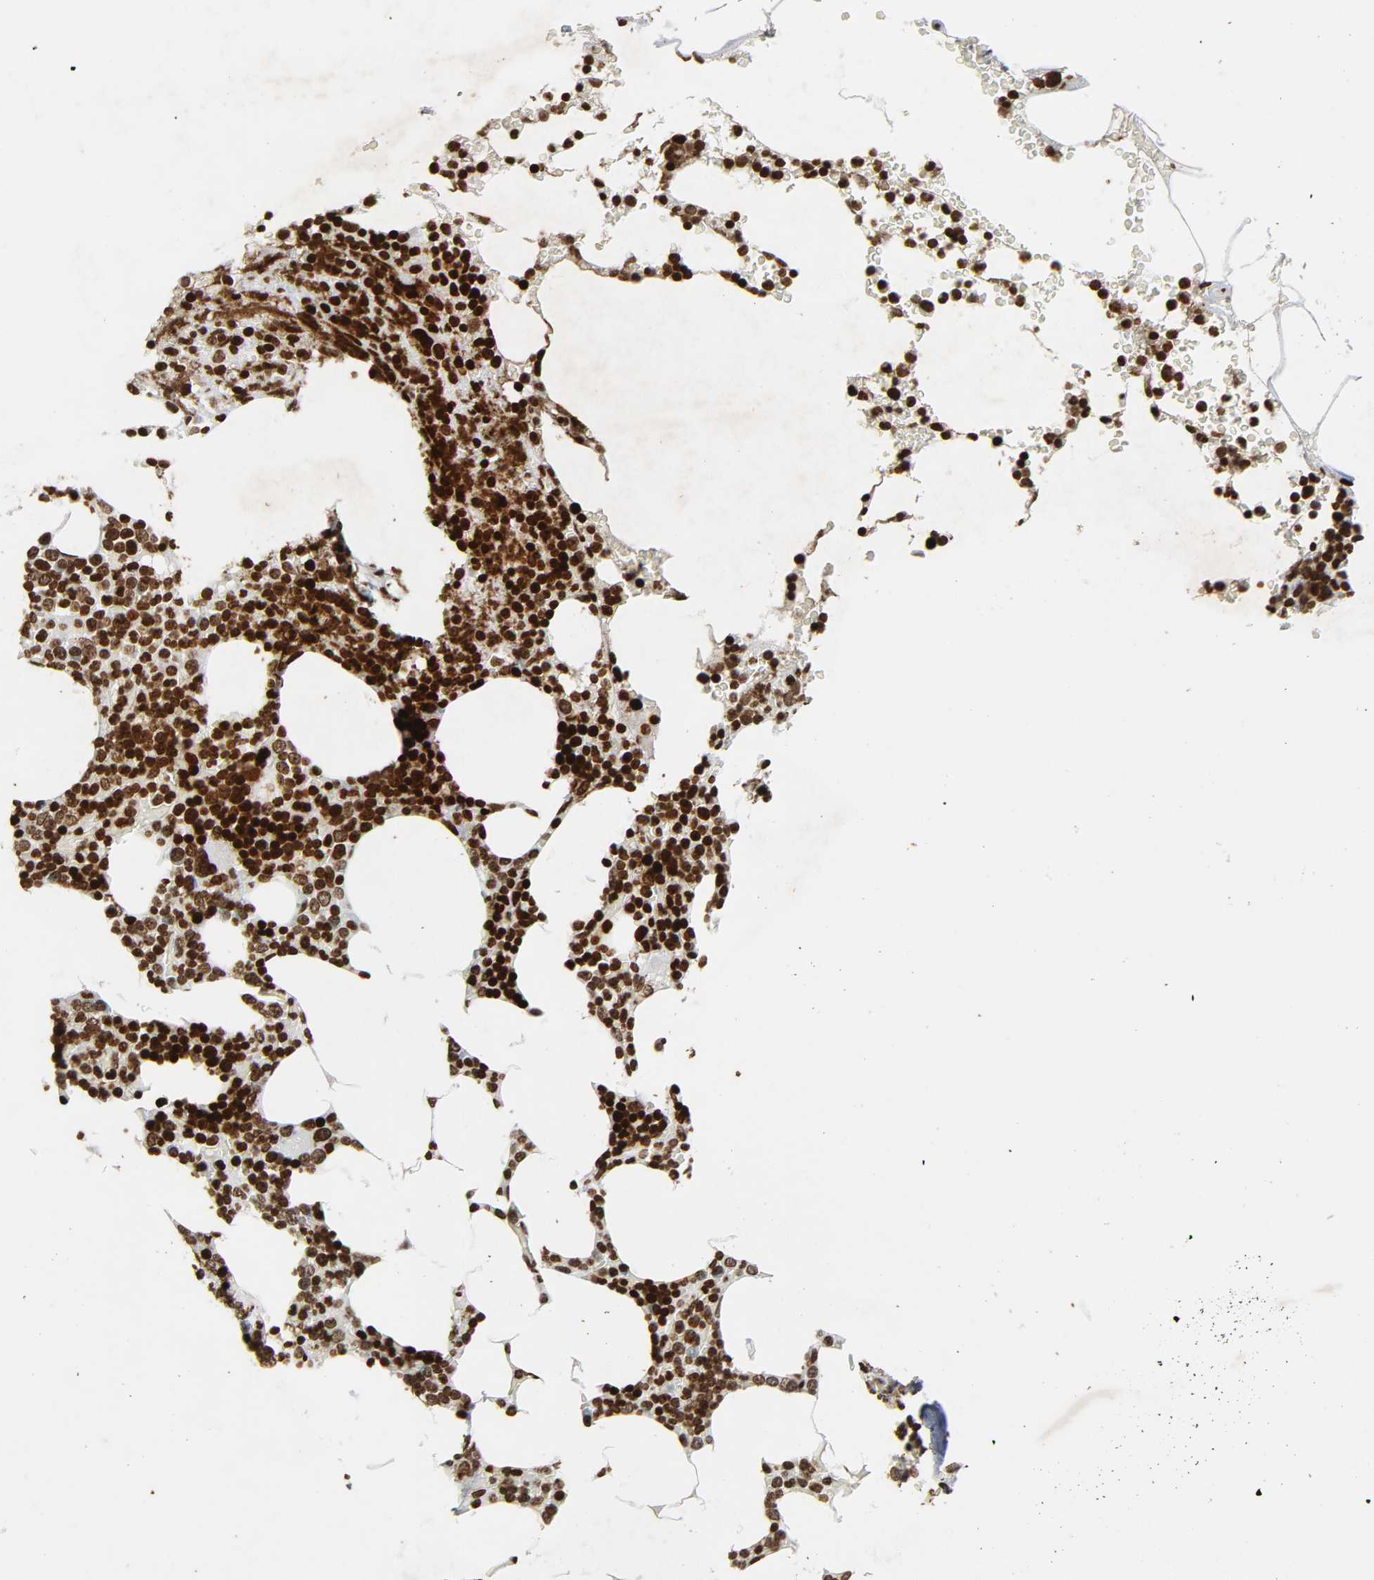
{"staining": {"intensity": "strong", "quantity": ">75%", "location": "nuclear"}, "tissue": "bone marrow", "cell_type": "Hematopoietic cells", "image_type": "normal", "snomed": [{"axis": "morphology", "description": "Normal tissue, NOS"}, {"axis": "topography", "description": "Bone marrow"}], "caption": "Benign bone marrow reveals strong nuclear expression in approximately >75% of hematopoietic cells, visualized by immunohistochemistry. (DAB IHC with brightfield microscopy, high magnification).", "gene": "RXRA", "patient": {"sex": "female", "age": 66}}